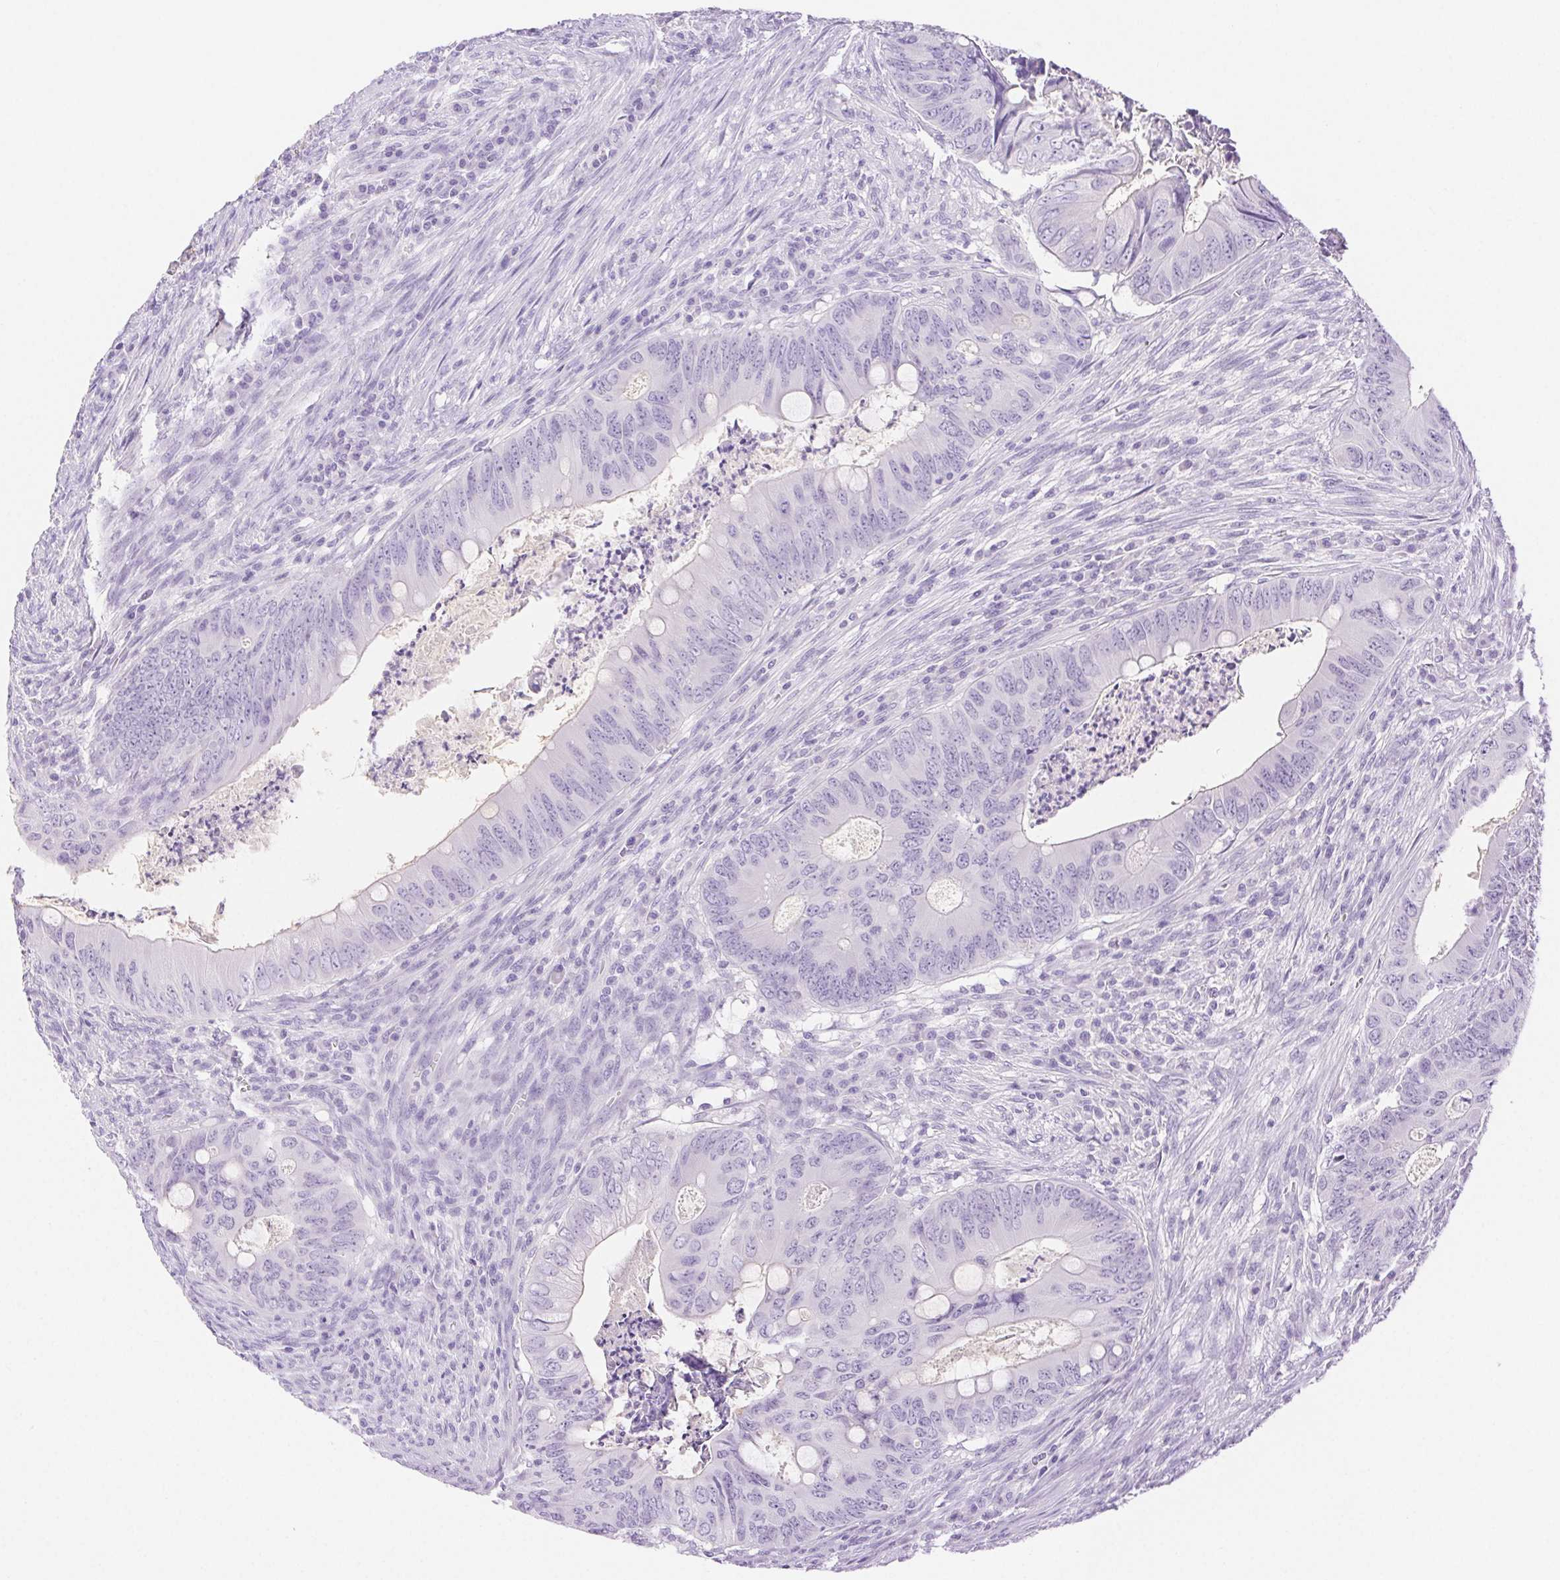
{"staining": {"intensity": "negative", "quantity": "none", "location": "none"}, "tissue": "colorectal cancer", "cell_type": "Tumor cells", "image_type": "cancer", "snomed": [{"axis": "morphology", "description": "Adenocarcinoma, NOS"}, {"axis": "topography", "description": "Colon"}], "caption": "Immunohistochemical staining of human colorectal adenocarcinoma reveals no significant expression in tumor cells.", "gene": "SPACA4", "patient": {"sex": "female", "age": 74}}